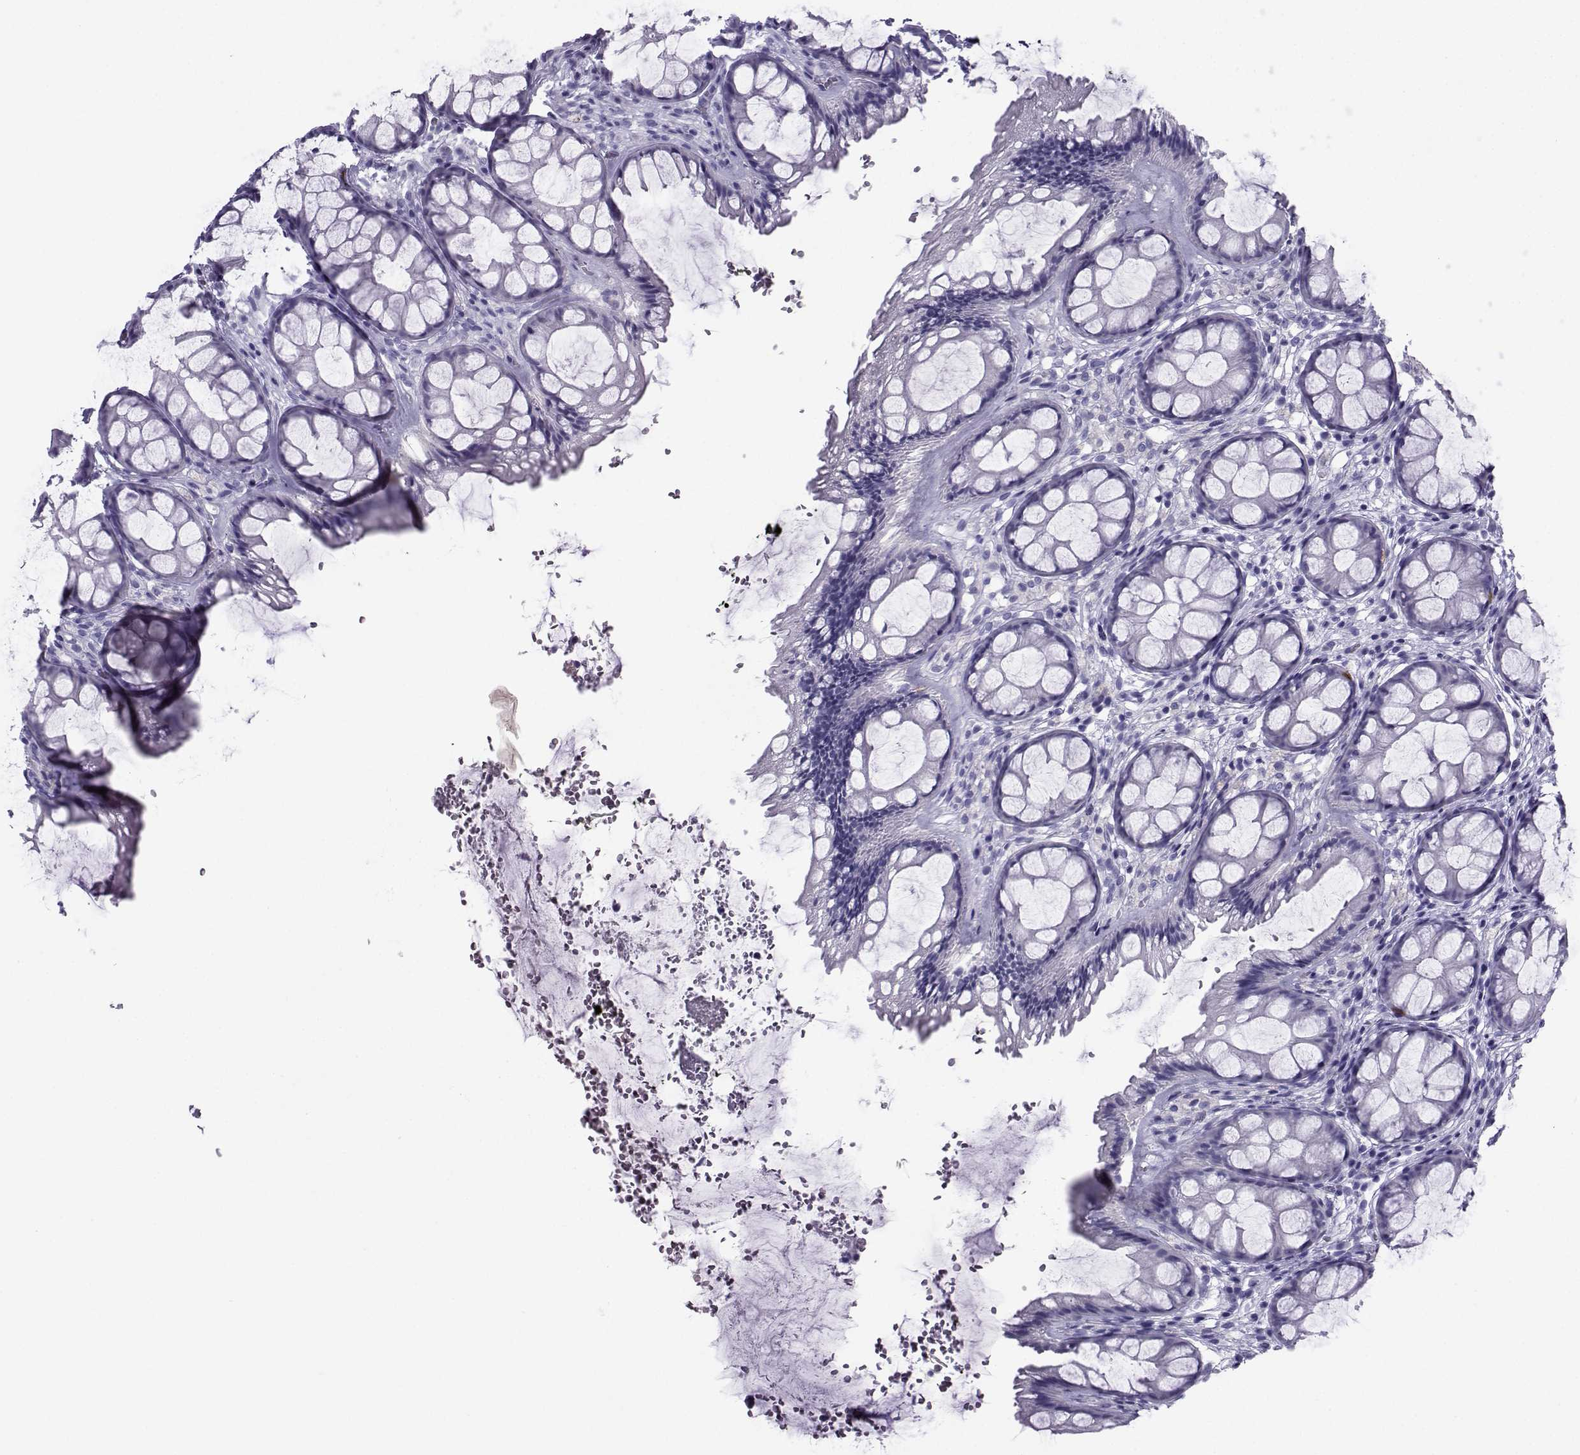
{"staining": {"intensity": "negative", "quantity": "none", "location": "none"}, "tissue": "rectum", "cell_type": "Glandular cells", "image_type": "normal", "snomed": [{"axis": "morphology", "description": "Normal tissue, NOS"}, {"axis": "topography", "description": "Rectum"}], "caption": "Immunohistochemical staining of benign human rectum demonstrates no significant expression in glandular cells. (Brightfield microscopy of DAB immunohistochemistry (IHC) at high magnification).", "gene": "CRYBB1", "patient": {"sex": "female", "age": 62}}